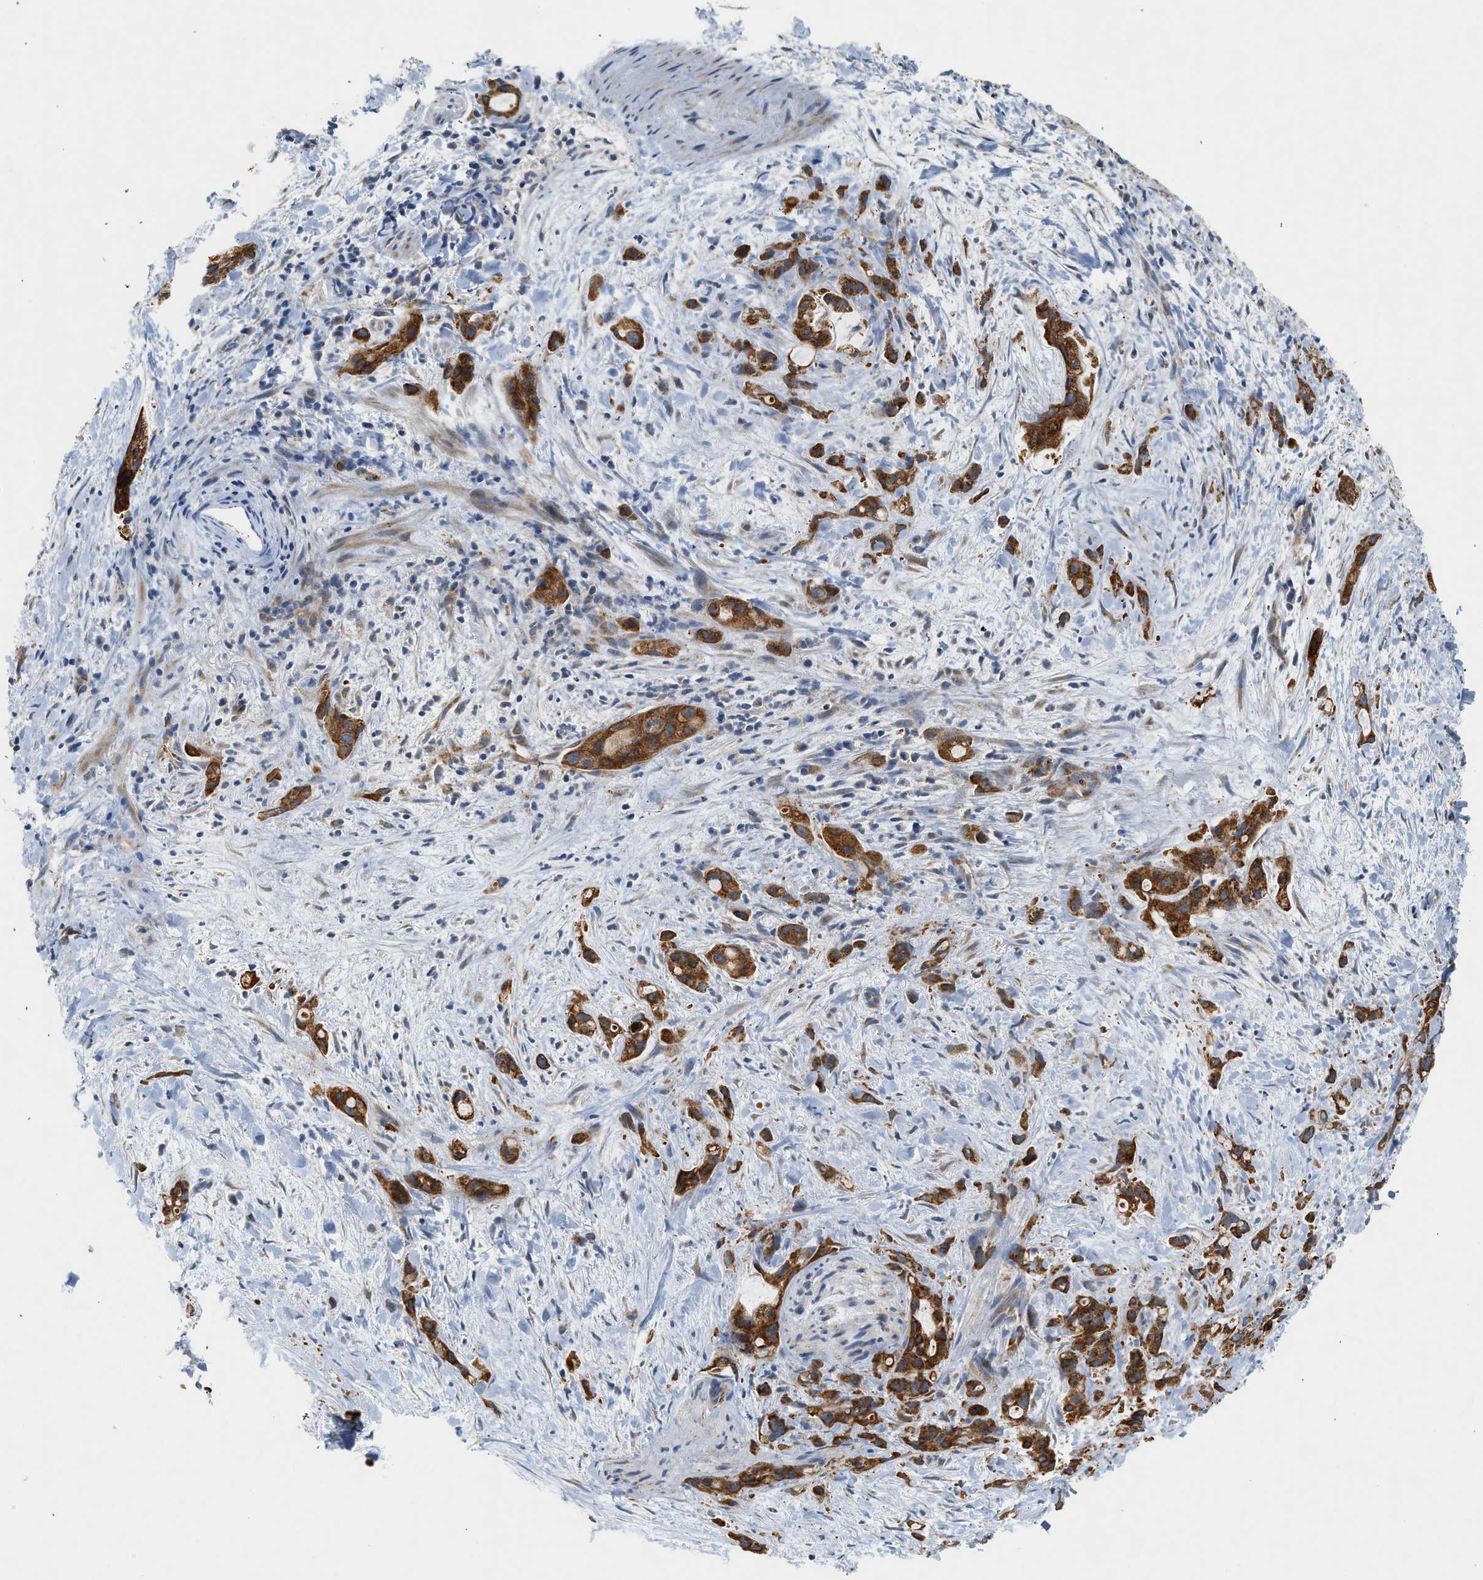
{"staining": {"intensity": "strong", "quantity": ">75%", "location": "cytoplasmic/membranous"}, "tissue": "liver cancer", "cell_type": "Tumor cells", "image_type": "cancer", "snomed": [{"axis": "morphology", "description": "Cholangiocarcinoma"}, {"axis": "topography", "description": "Liver"}], "caption": "This histopathology image shows cholangiocarcinoma (liver) stained with immunohistochemistry to label a protein in brown. The cytoplasmic/membranous of tumor cells show strong positivity for the protein. Nuclei are counter-stained blue.", "gene": "MCU", "patient": {"sex": "female", "age": 72}}